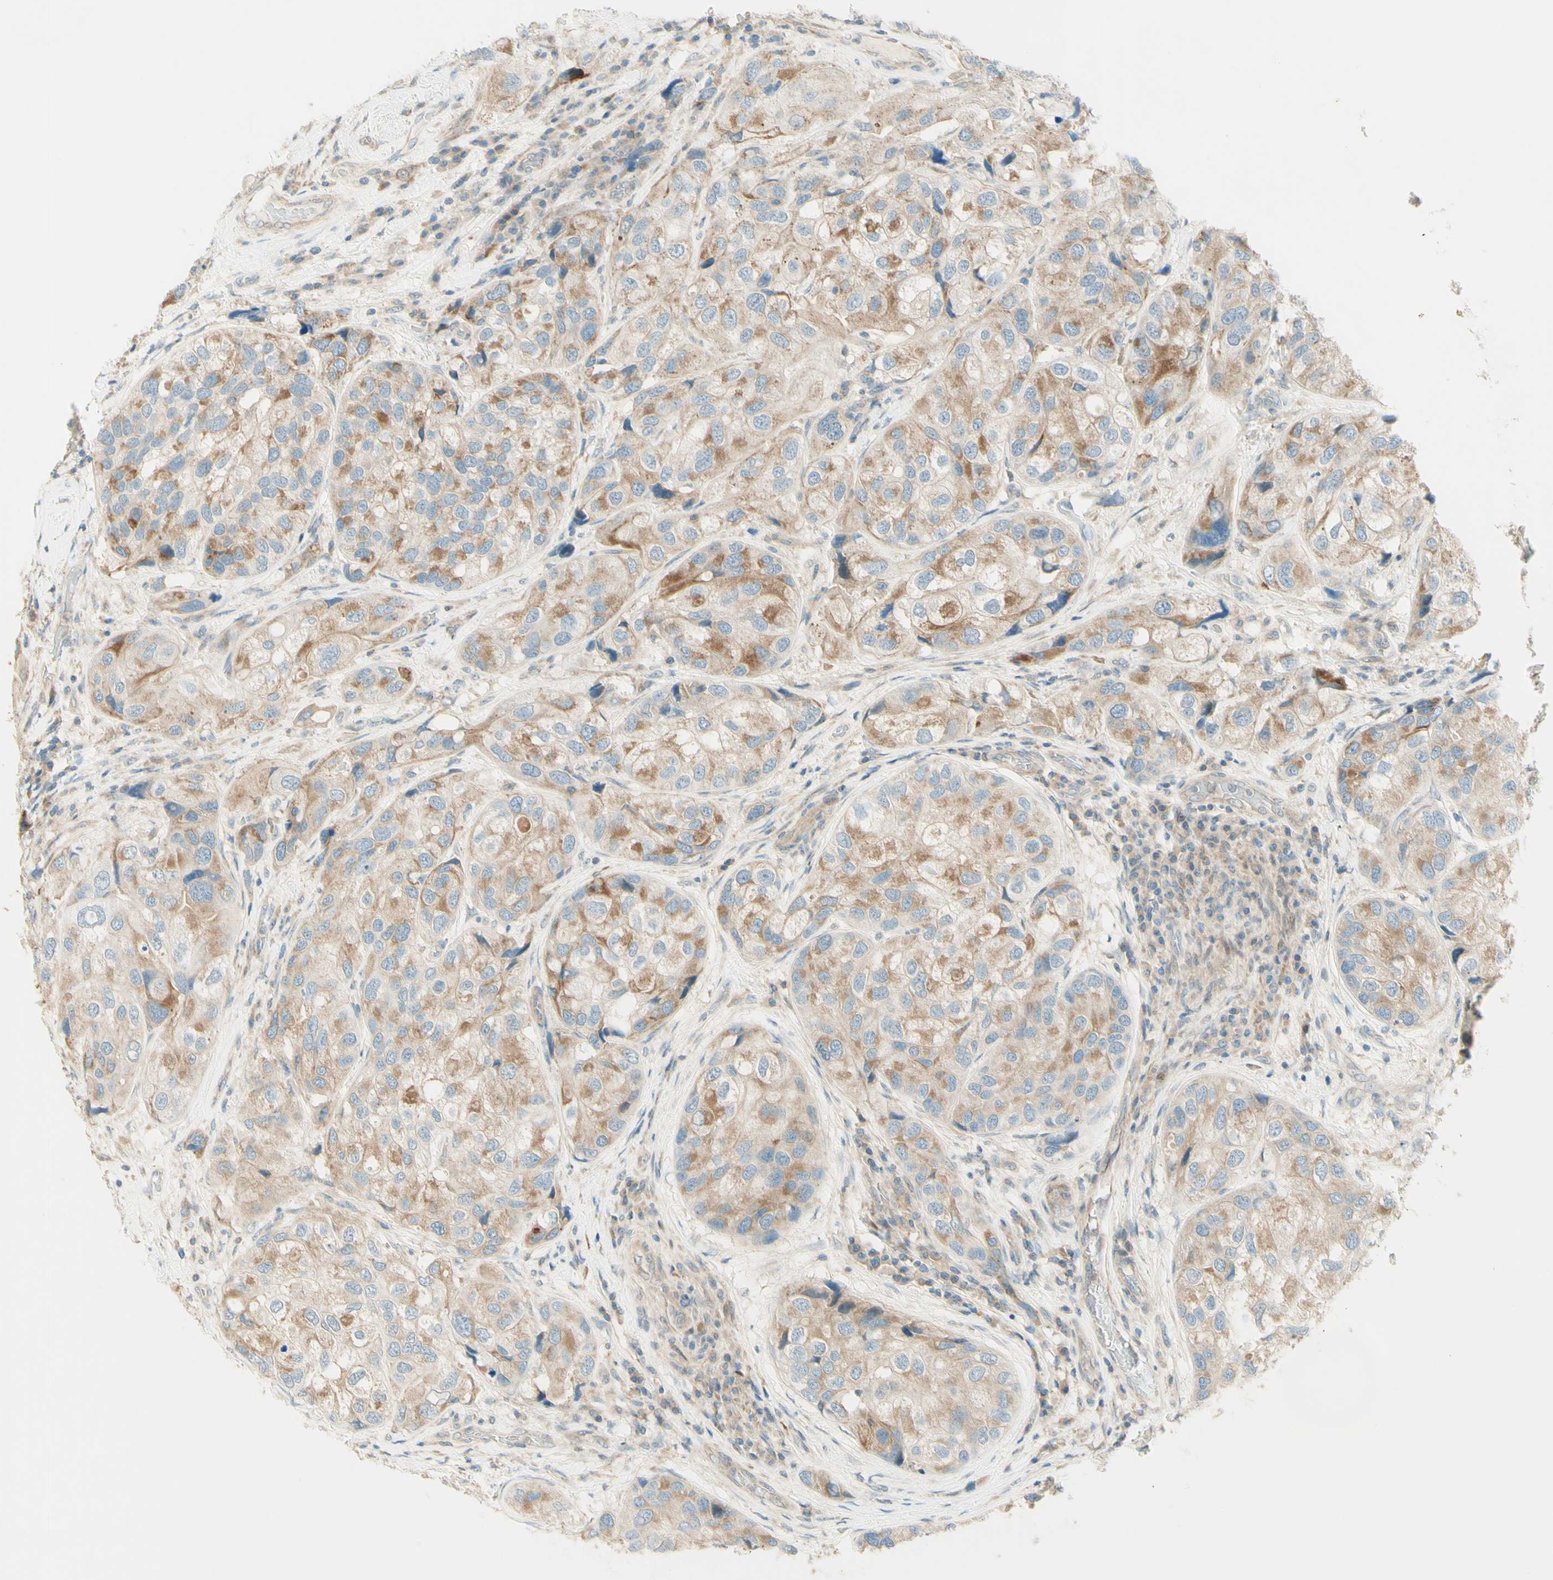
{"staining": {"intensity": "weak", "quantity": ">75%", "location": "cytoplasmic/membranous"}, "tissue": "urothelial cancer", "cell_type": "Tumor cells", "image_type": "cancer", "snomed": [{"axis": "morphology", "description": "Urothelial carcinoma, High grade"}, {"axis": "topography", "description": "Urinary bladder"}], "caption": "A brown stain shows weak cytoplasmic/membranous expression of a protein in human high-grade urothelial carcinoma tumor cells.", "gene": "PROM1", "patient": {"sex": "female", "age": 64}}